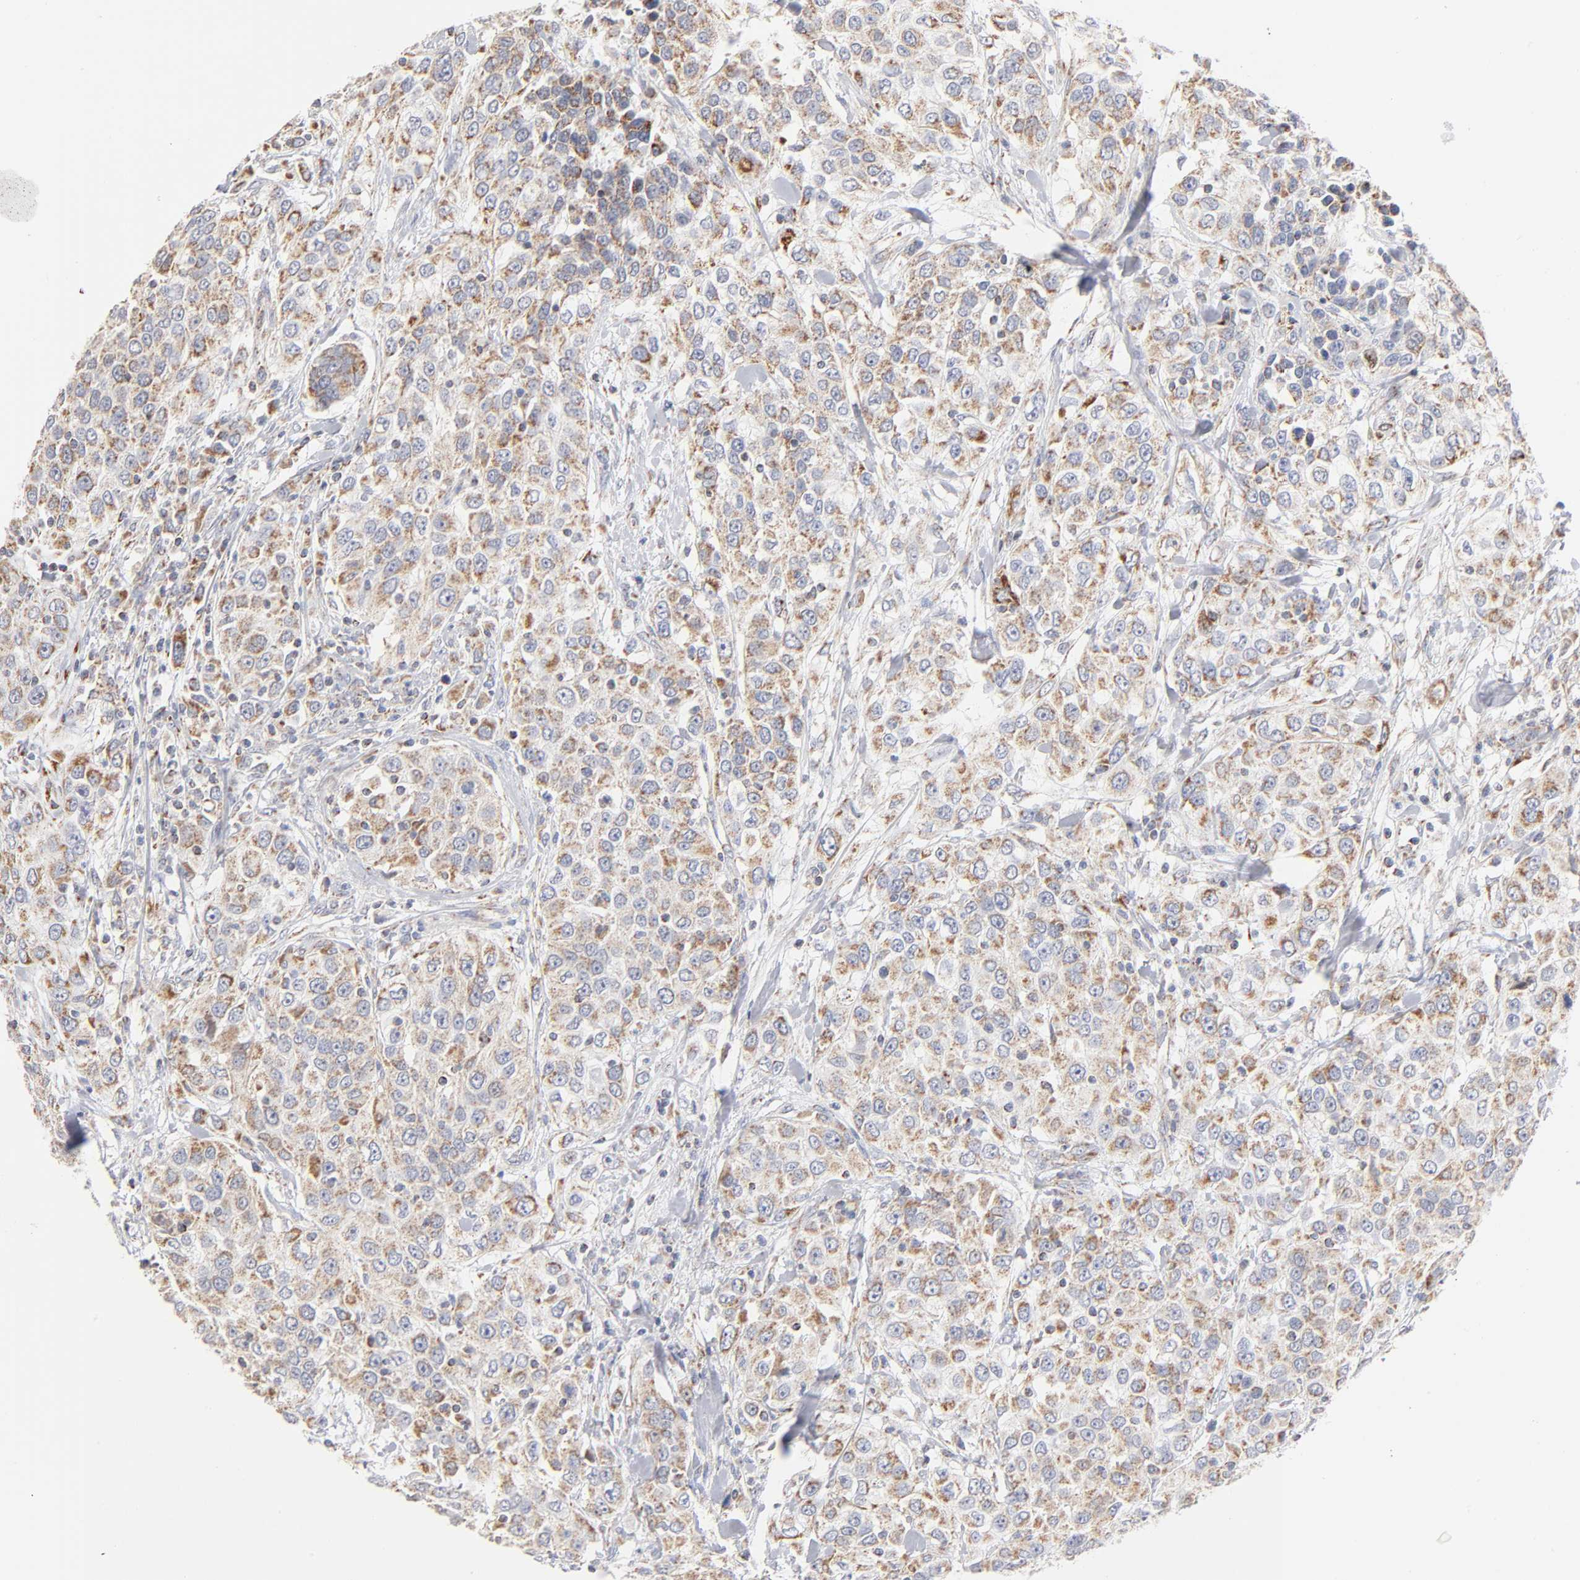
{"staining": {"intensity": "moderate", "quantity": ">75%", "location": "cytoplasmic/membranous"}, "tissue": "urothelial cancer", "cell_type": "Tumor cells", "image_type": "cancer", "snomed": [{"axis": "morphology", "description": "Urothelial carcinoma, High grade"}, {"axis": "topography", "description": "Urinary bladder"}], "caption": "This micrograph demonstrates immunohistochemistry (IHC) staining of urothelial cancer, with medium moderate cytoplasmic/membranous staining in approximately >75% of tumor cells.", "gene": "MRPL58", "patient": {"sex": "female", "age": 80}}